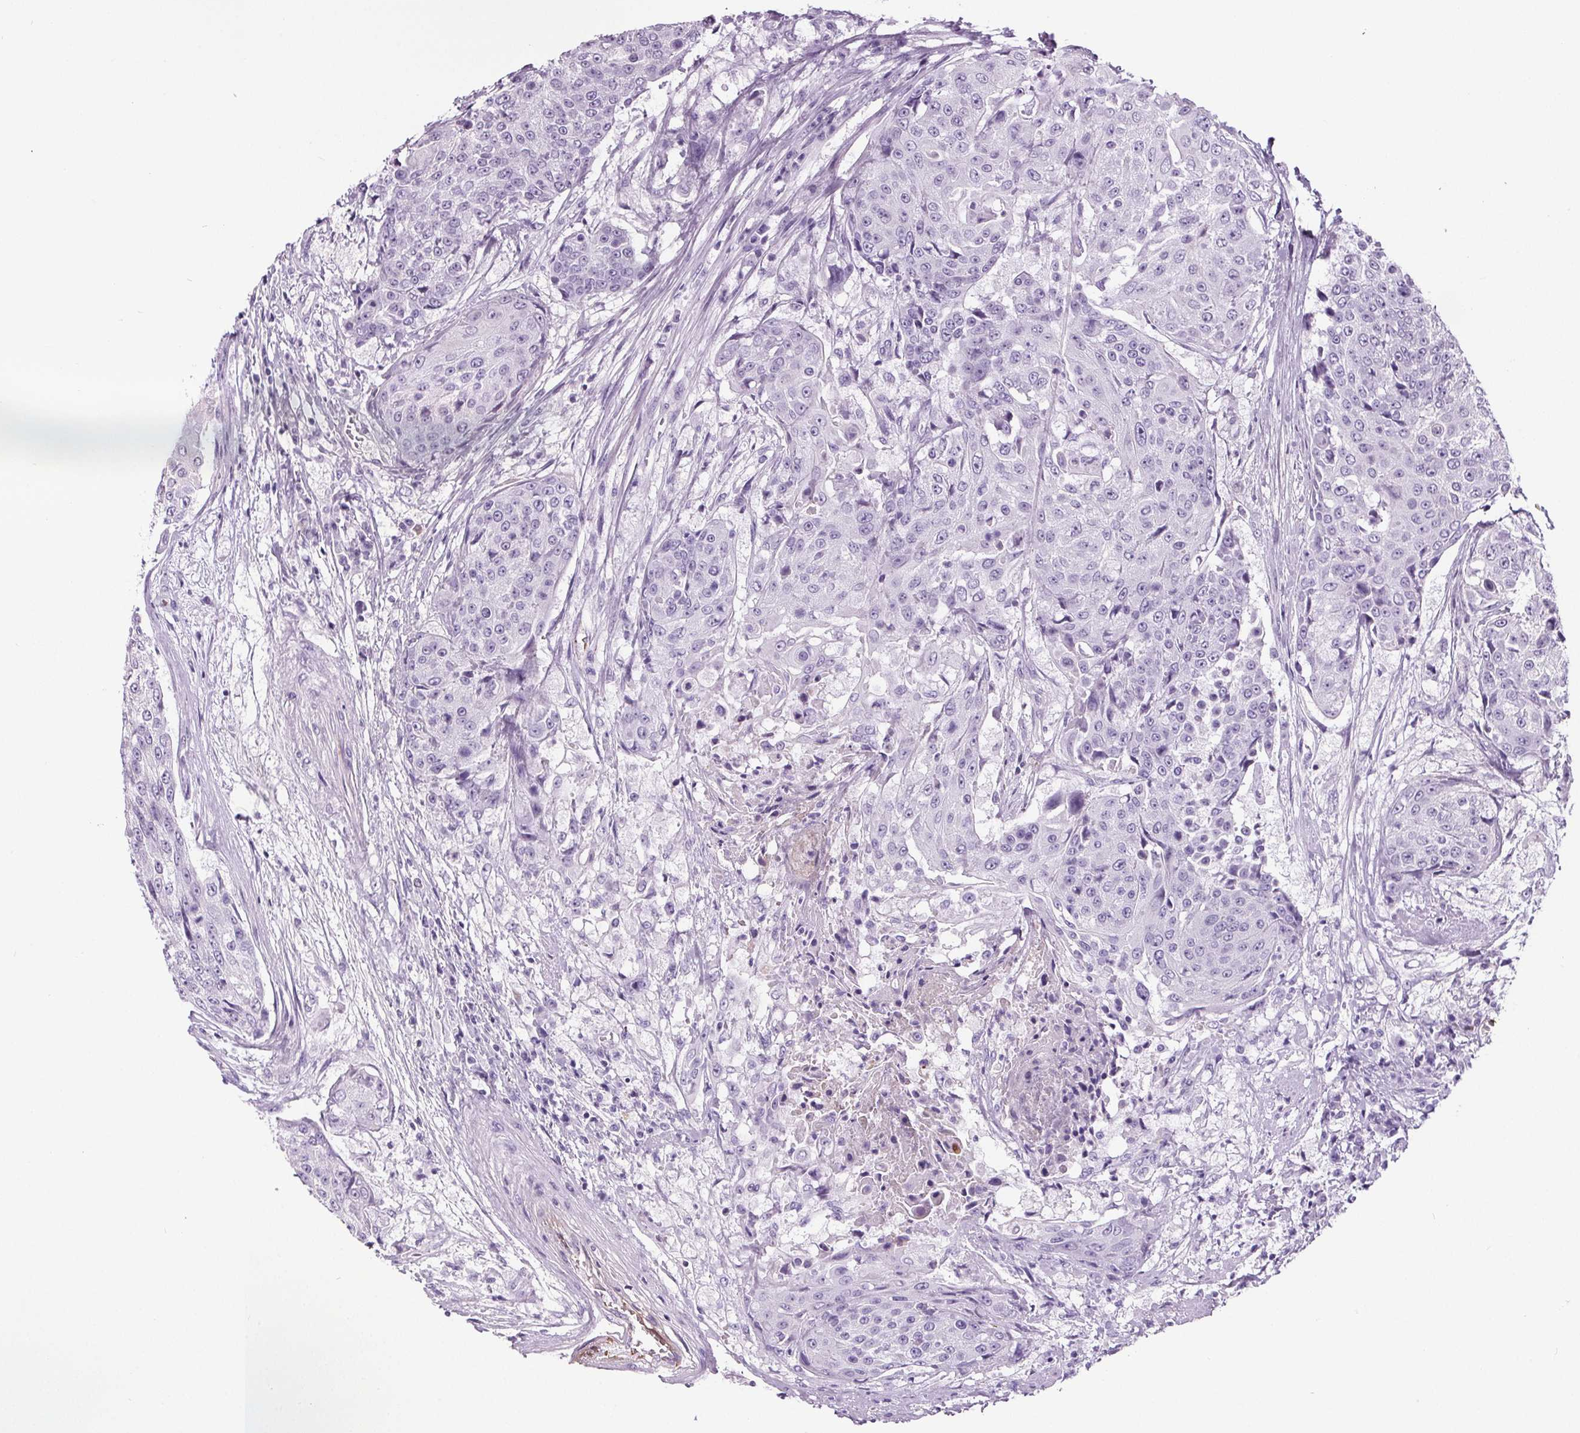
{"staining": {"intensity": "negative", "quantity": "none", "location": "none"}, "tissue": "urothelial cancer", "cell_type": "Tumor cells", "image_type": "cancer", "snomed": [{"axis": "morphology", "description": "Urothelial carcinoma, High grade"}, {"axis": "topography", "description": "Urinary bladder"}], "caption": "High power microscopy micrograph of an immunohistochemistry histopathology image of urothelial carcinoma (high-grade), revealing no significant staining in tumor cells.", "gene": "CD5L", "patient": {"sex": "female", "age": 63}}